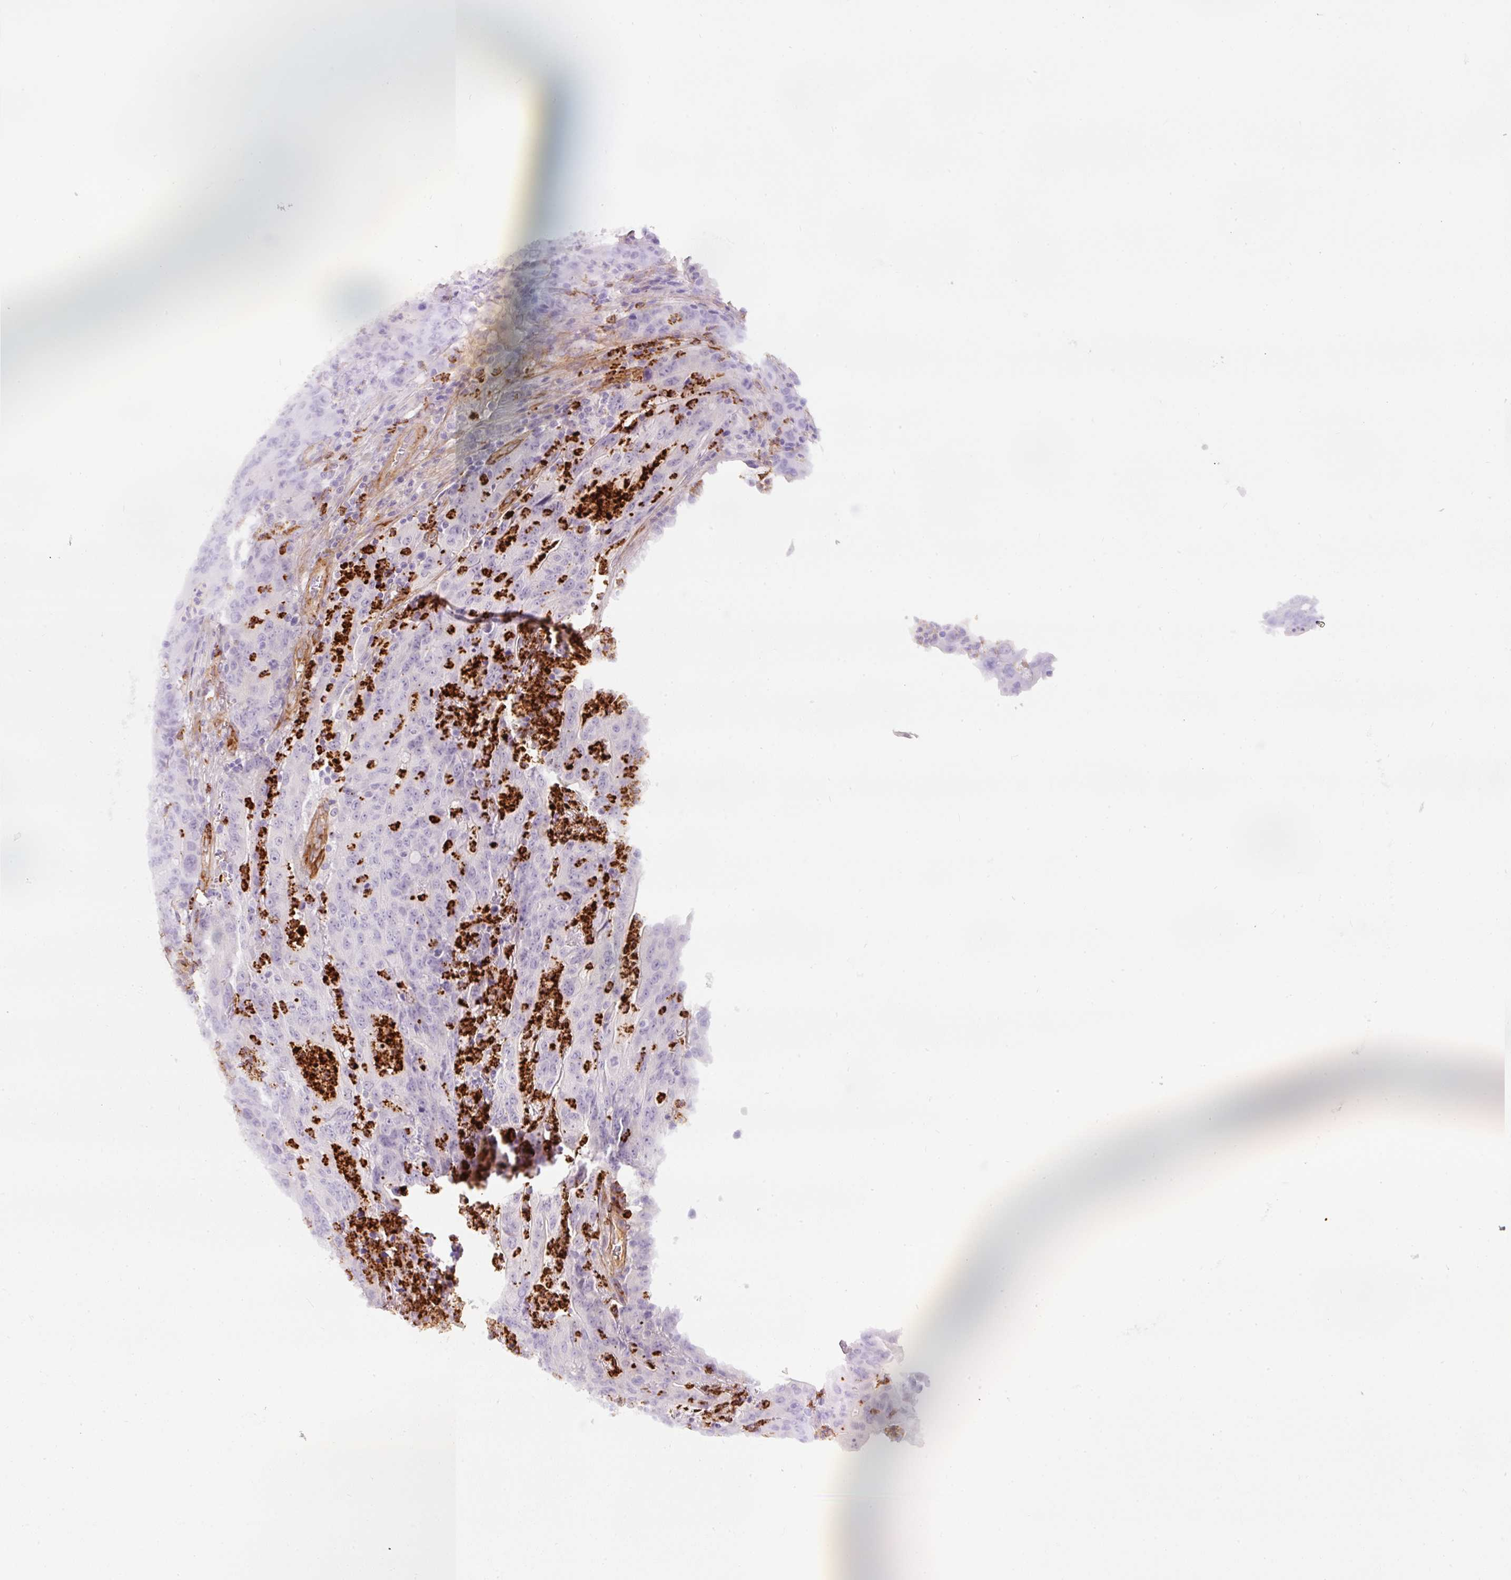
{"staining": {"intensity": "negative", "quantity": "none", "location": "none"}, "tissue": "colorectal cancer", "cell_type": "Tumor cells", "image_type": "cancer", "snomed": [{"axis": "morphology", "description": "Adenocarcinoma, NOS"}, {"axis": "topography", "description": "Colon"}], "caption": "Immunohistochemistry (IHC) photomicrograph of neoplastic tissue: colorectal adenocarcinoma stained with DAB demonstrates no significant protein expression in tumor cells.", "gene": "LOXL4", "patient": {"sex": "male", "age": 83}}